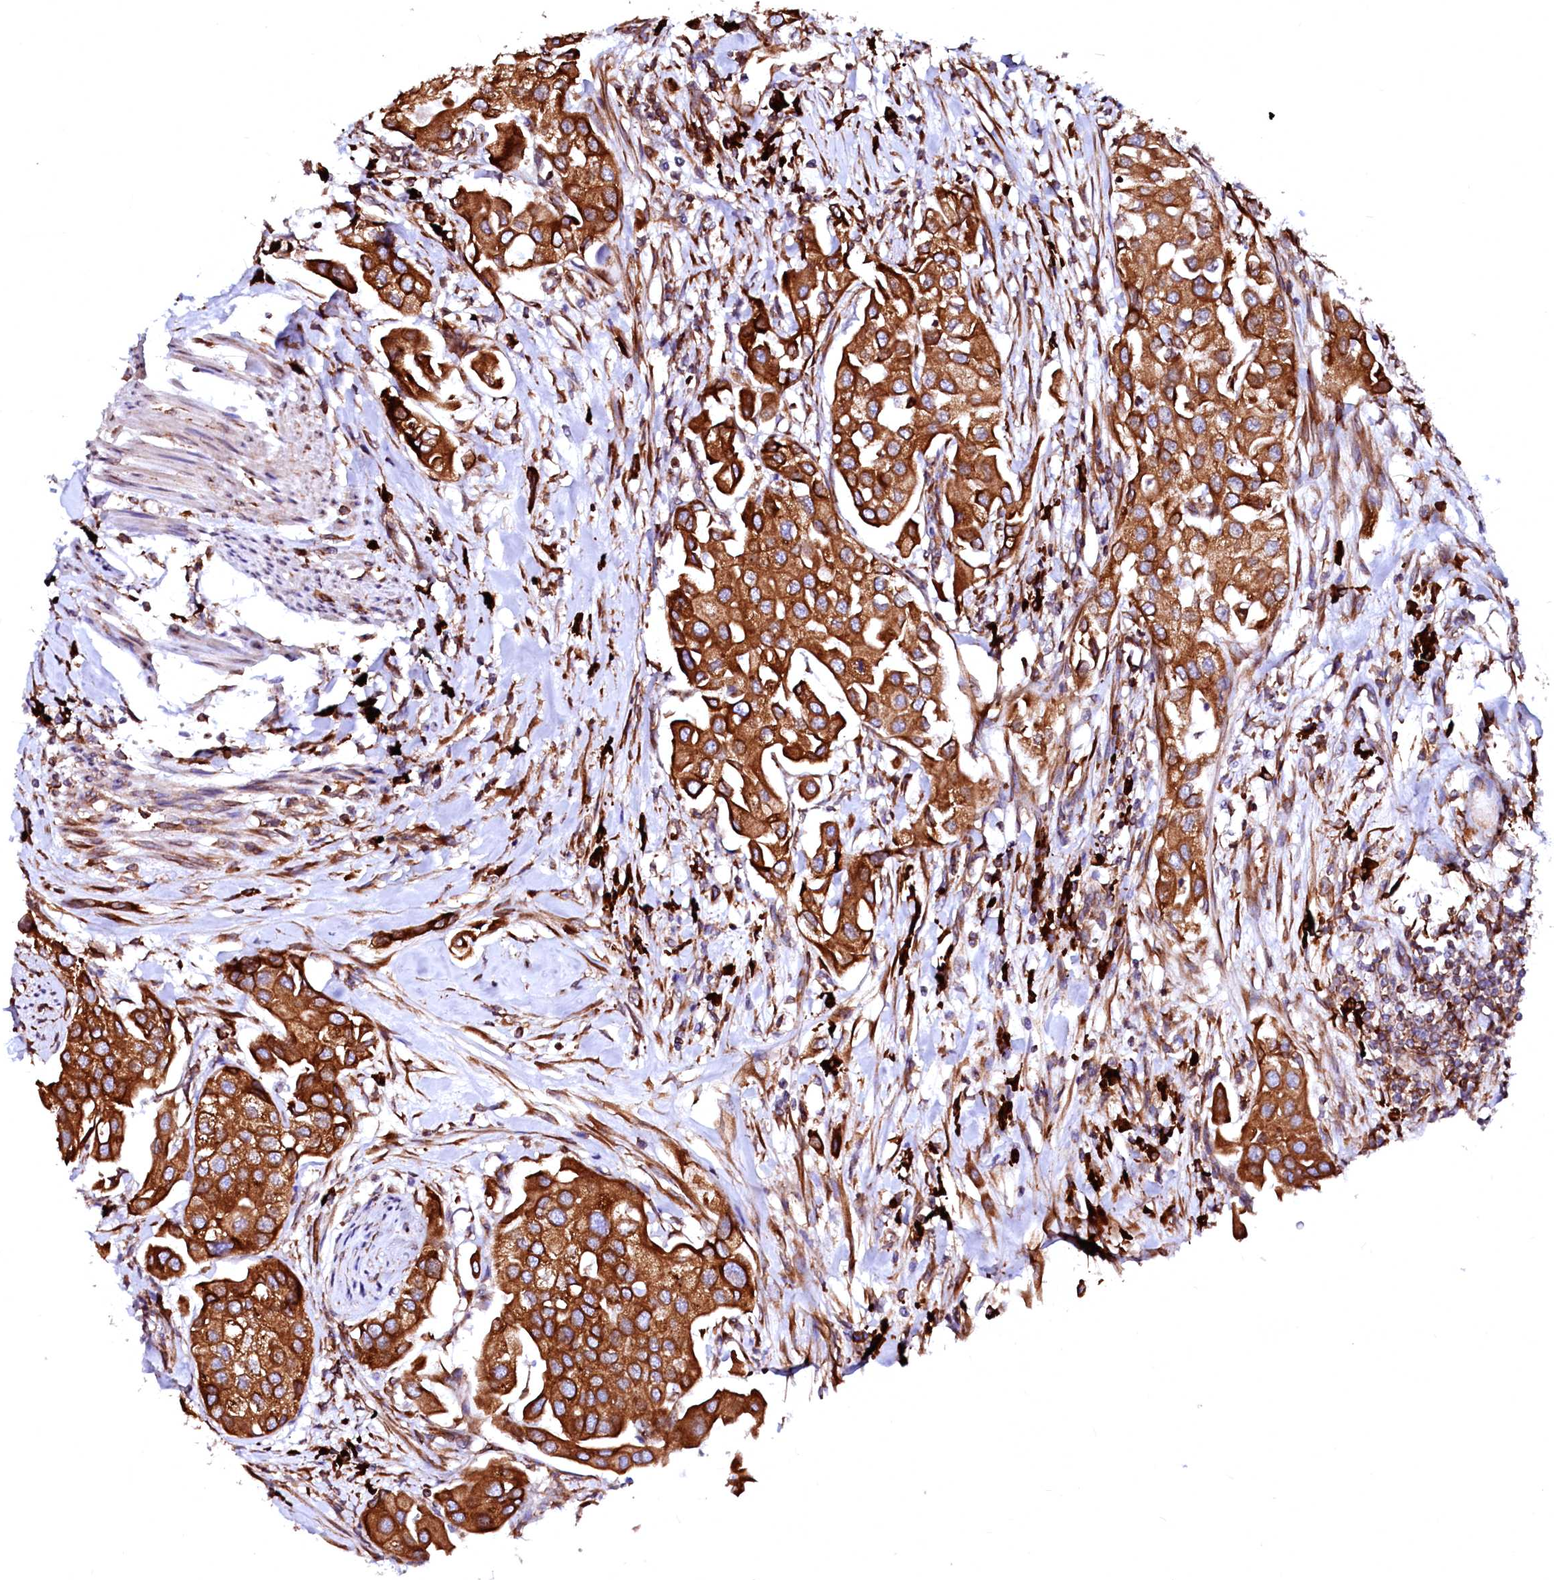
{"staining": {"intensity": "strong", "quantity": ">75%", "location": "cytoplasmic/membranous"}, "tissue": "urothelial cancer", "cell_type": "Tumor cells", "image_type": "cancer", "snomed": [{"axis": "morphology", "description": "Urothelial carcinoma, High grade"}, {"axis": "topography", "description": "Urinary bladder"}], "caption": "This is an image of IHC staining of urothelial cancer, which shows strong staining in the cytoplasmic/membranous of tumor cells.", "gene": "DERL1", "patient": {"sex": "male", "age": 64}}